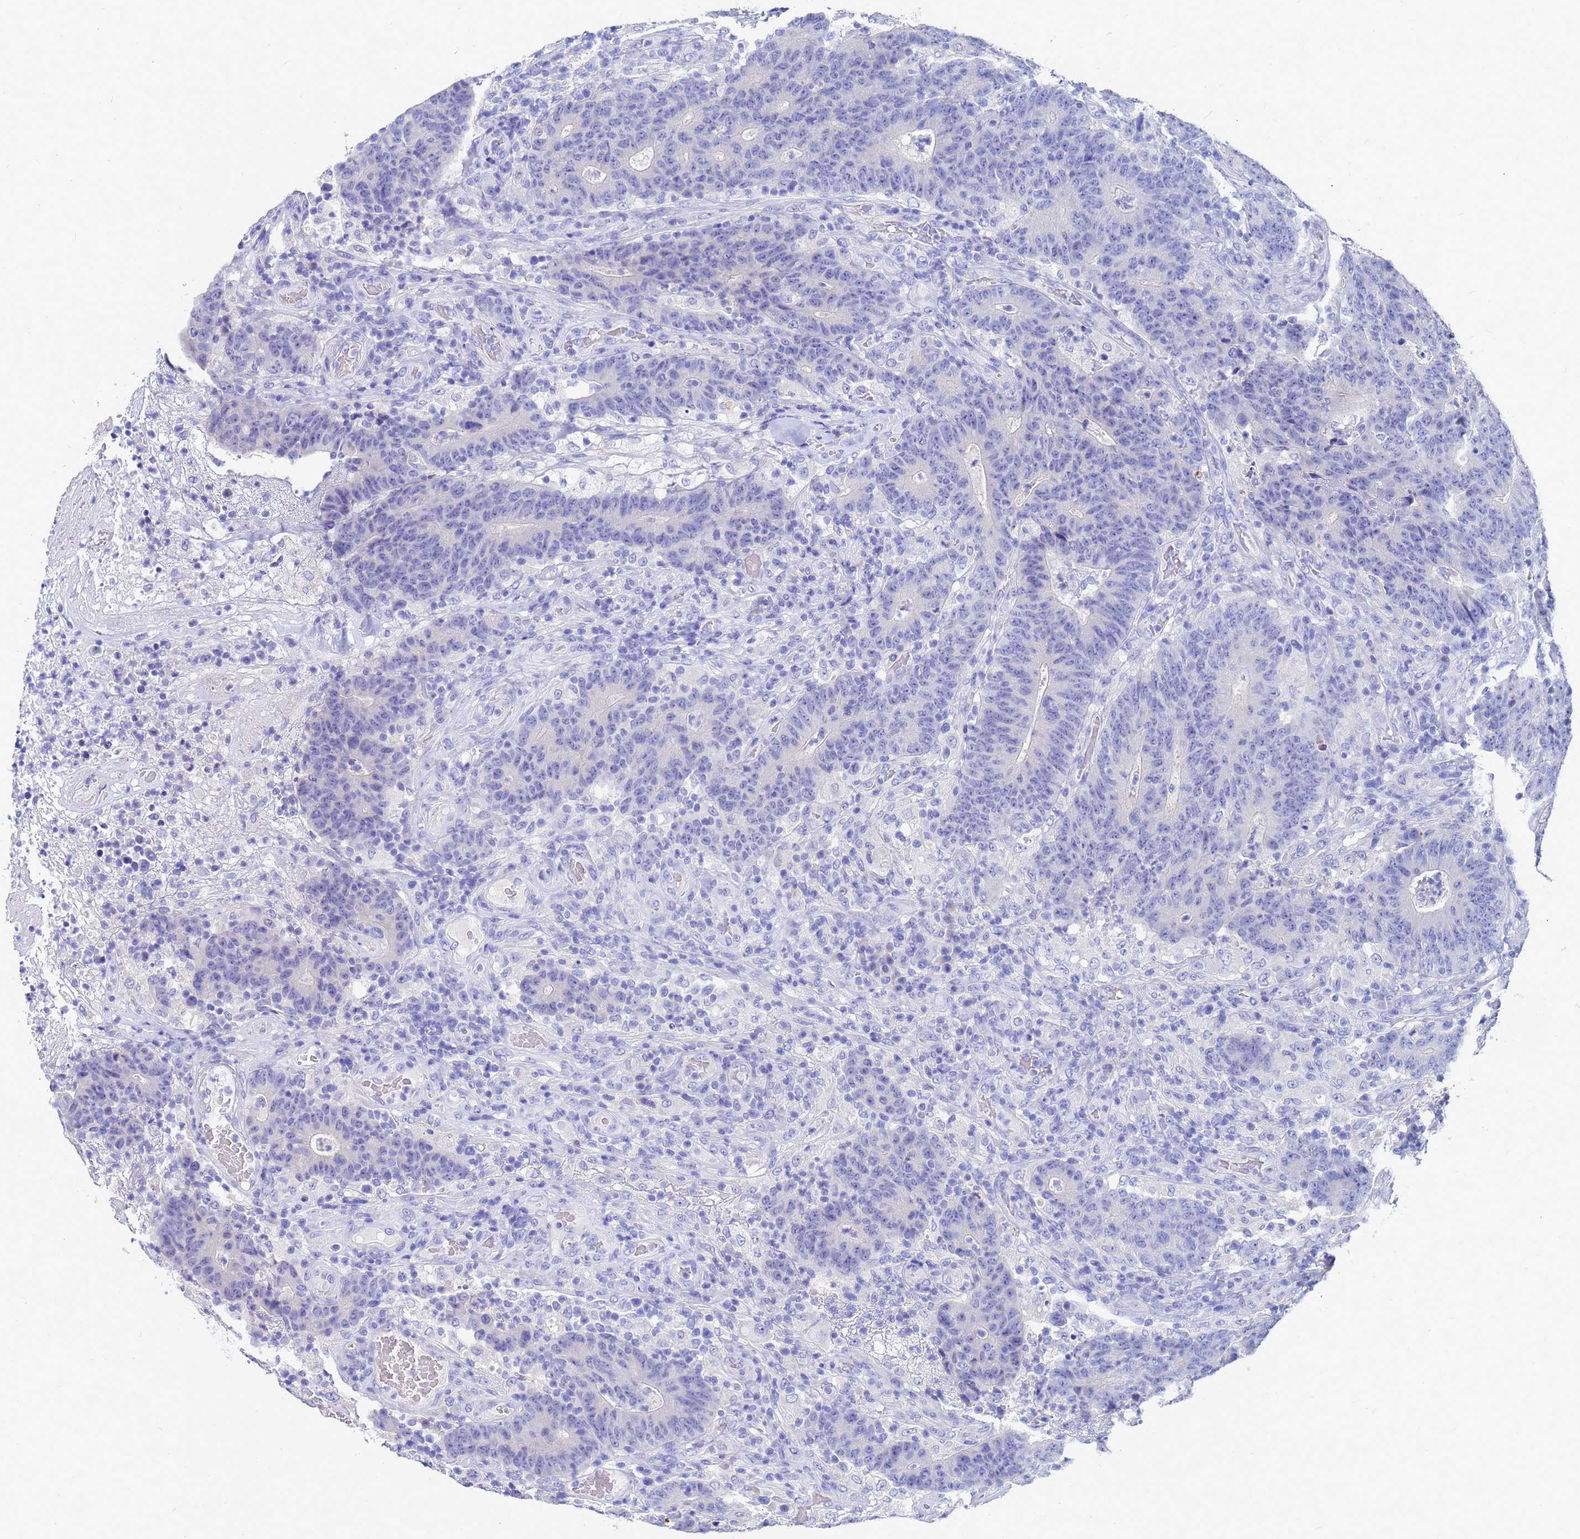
{"staining": {"intensity": "negative", "quantity": "none", "location": "none"}, "tissue": "colorectal cancer", "cell_type": "Tumor cells", "image_type": "cancer", "snomed": [{"axis": "morphology", "description": "Normal tissue, NOS"}, {"axis": "morphology", "description": "Adenocarcinoma, NOS"}, {"axis": "topography", "description": "Colon"}], "caption": "Immunohistochemistry (IHC) image of colorectal cancer stained for a protein (brown), which displays no expression in tumor cells. (Brightfield microscopy of DAB immunohistochemistry (IHC) at high magnification).", "gene": "C2orf72", "patient": {"sex": "female", "age": 75}}